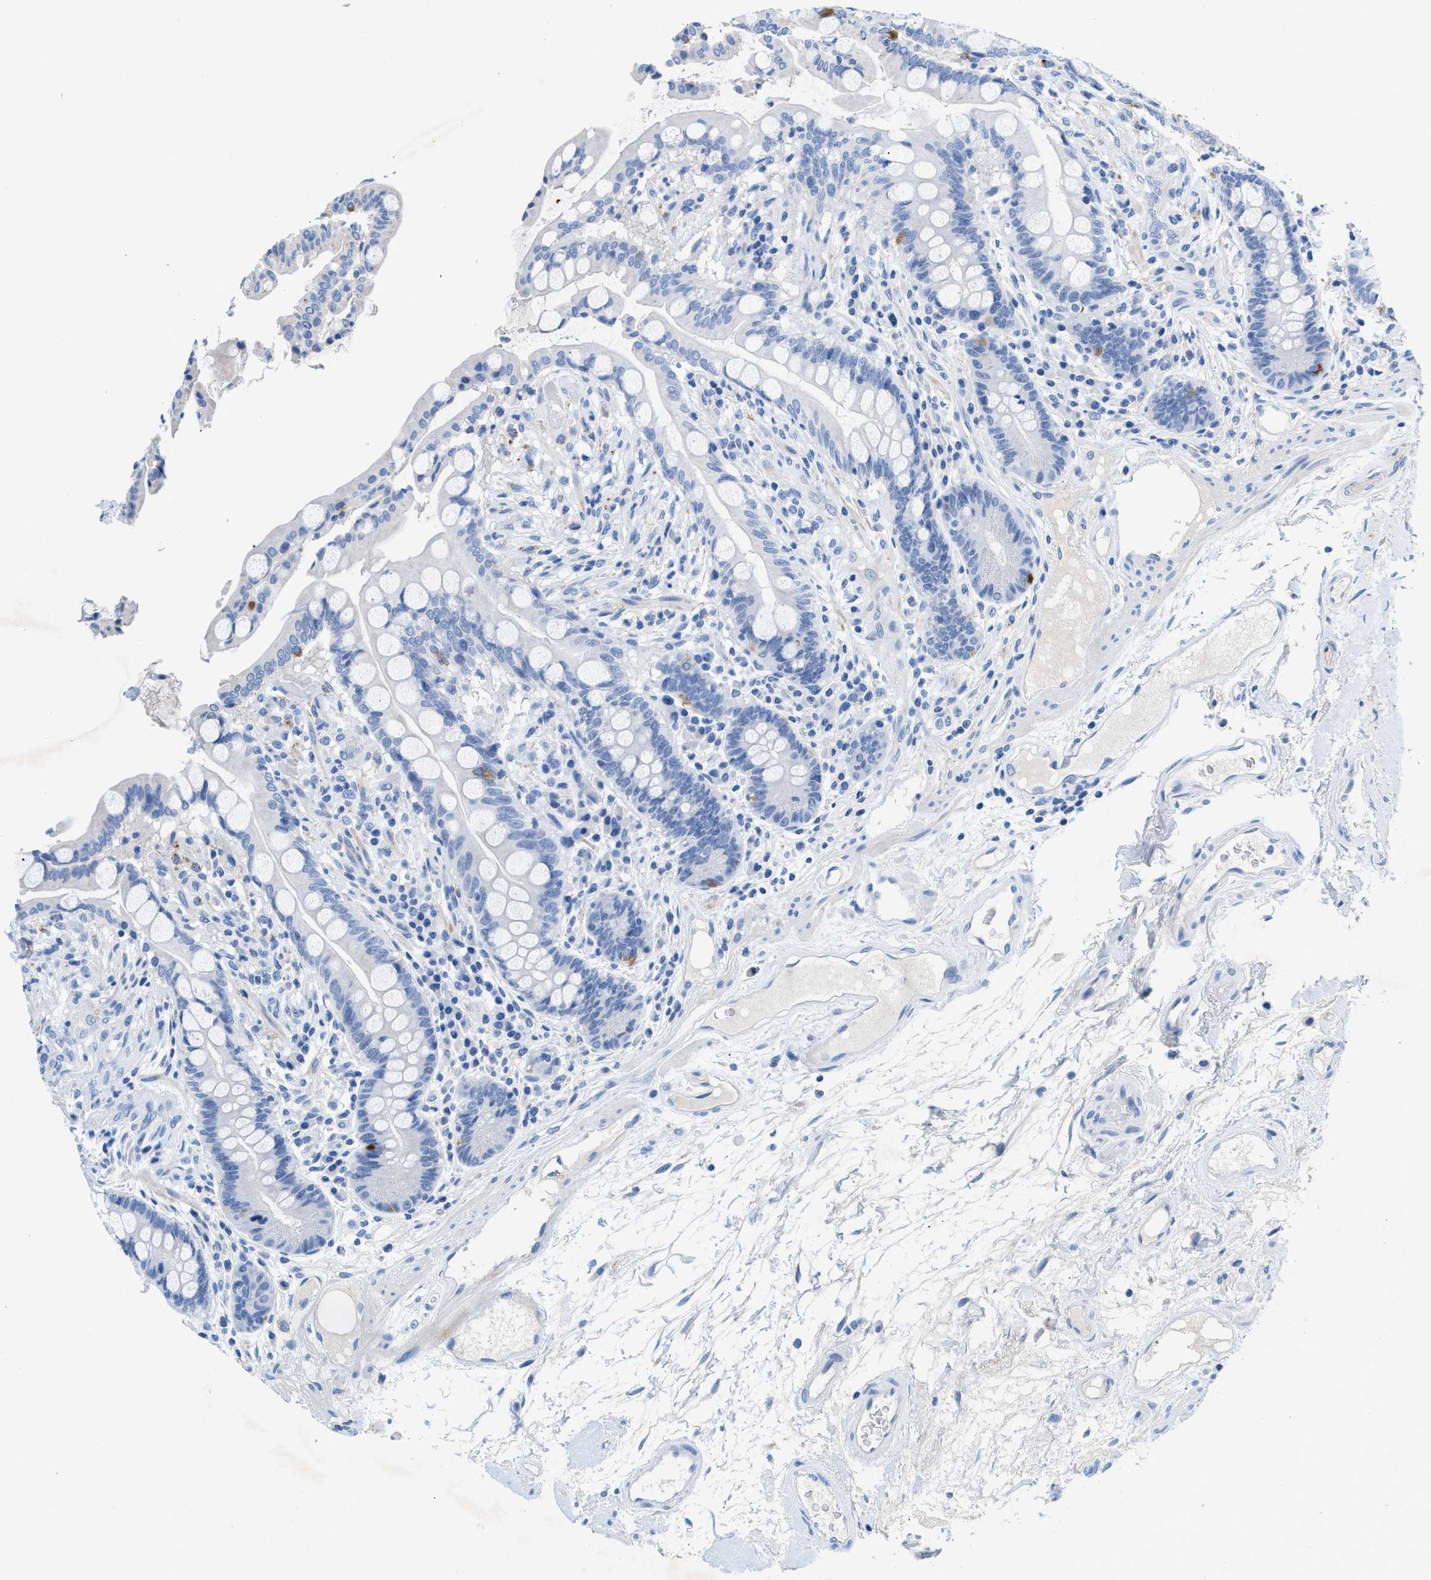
{"staining": {"intensity": "negative", "quantity": "none", "location": "none"}, "tissue": "colon", "cell_type": "Endothelial cells", "image_type": "normal", "snomed": [{"axis": "morphology", "description": "Normal tissue, NOS"}, {"axis": "topography", "description": "Colon"}], "caption": "Histopathology image shows no protein positivity in endothelial cells of unremarkable colon.", "gene": "SLFN13", "patient": {"sex": "male", "age": 73}}